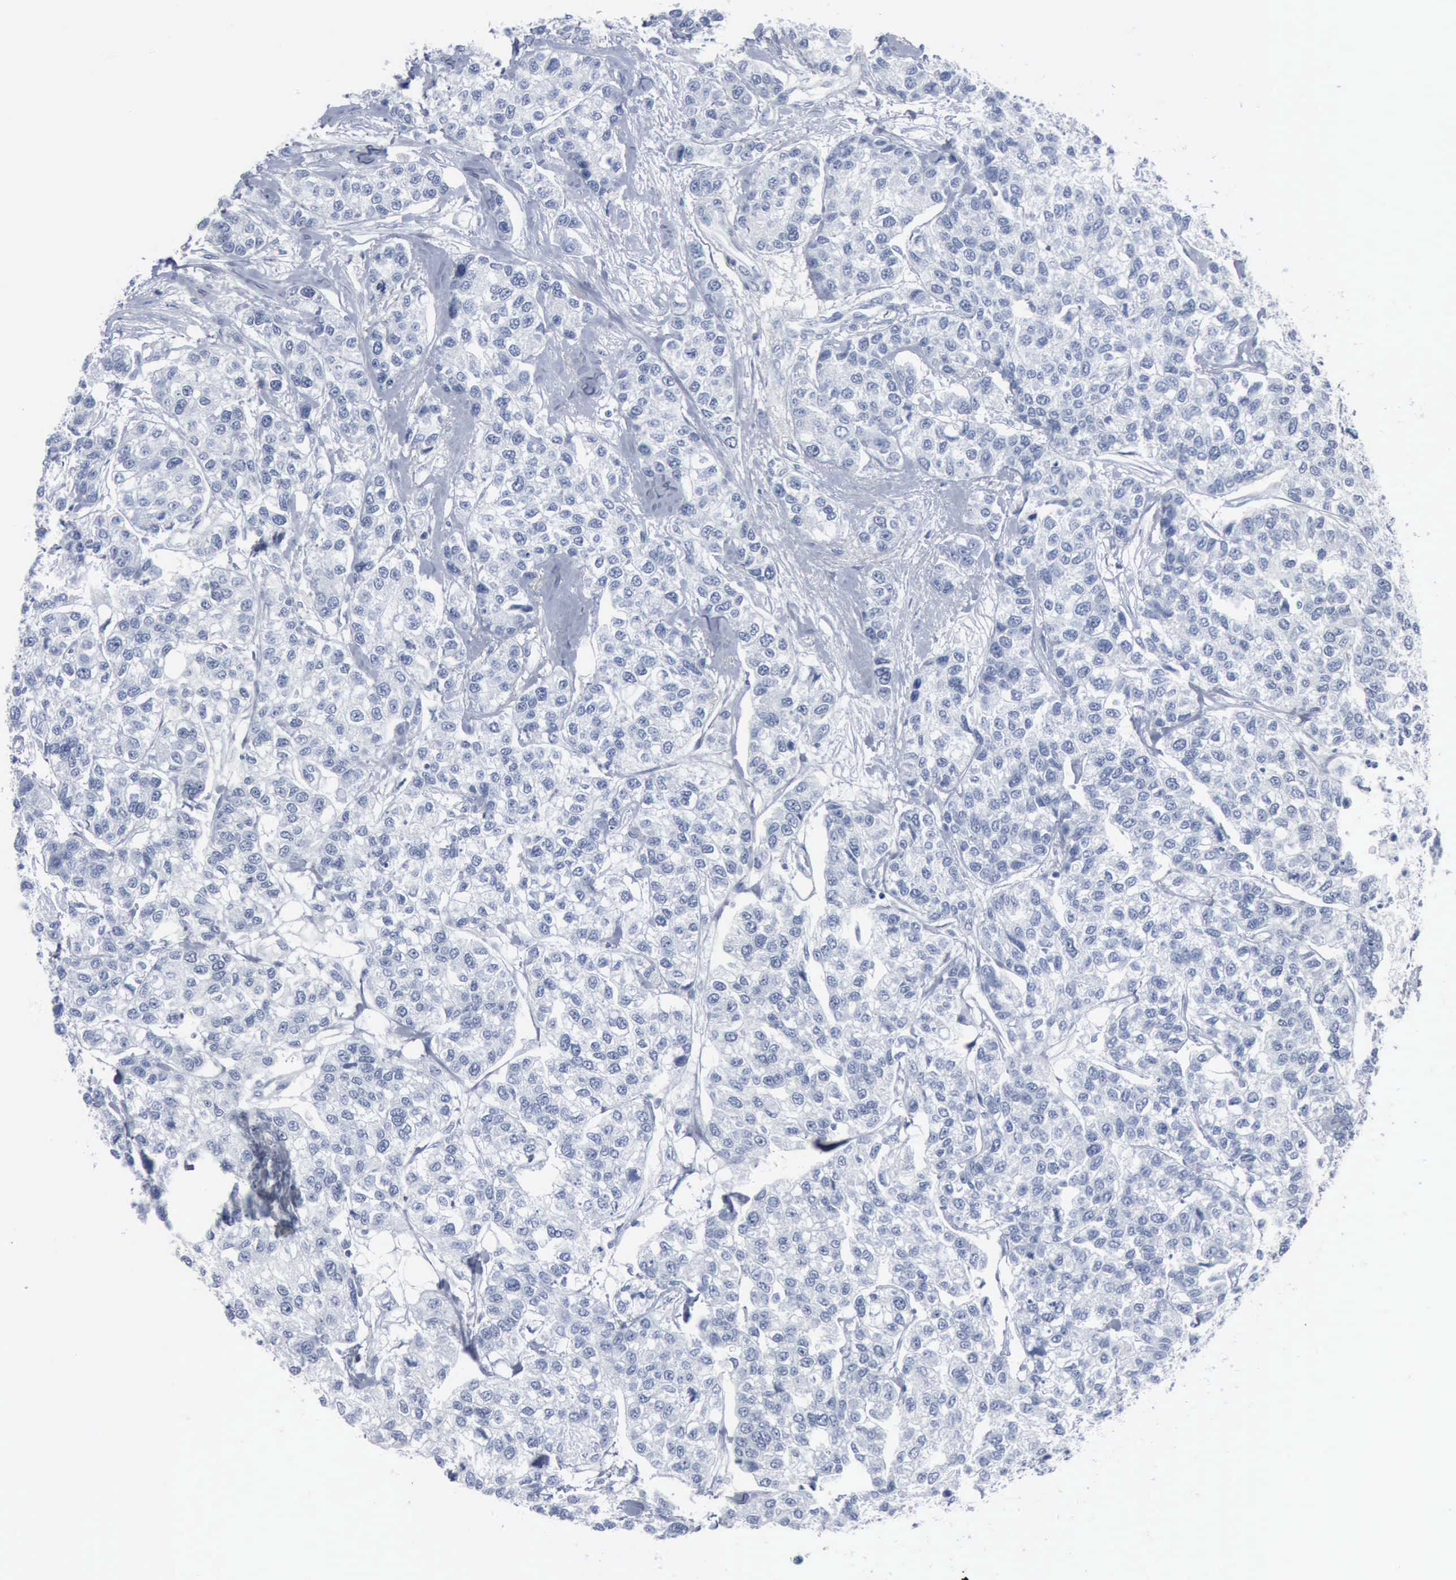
{"staining": {"intensity": "negative", "quantity": "none", "location": "none"}, "tissue": "breast cancer", "cell_type": "Tumor cells", "image_type": "cancer", "snomed": [{"axis": "morphology", "description": "Duct carcinoma"}, {"axis": "topography", "description": "Breast"}], "caption": "This is a photomicrograph of immunohistochemistry staining of breast intraductal carcinoma, which shows no staining in tumor cells.", "gene": "DMD", "patient": {"sex": "female", "age": 51}}